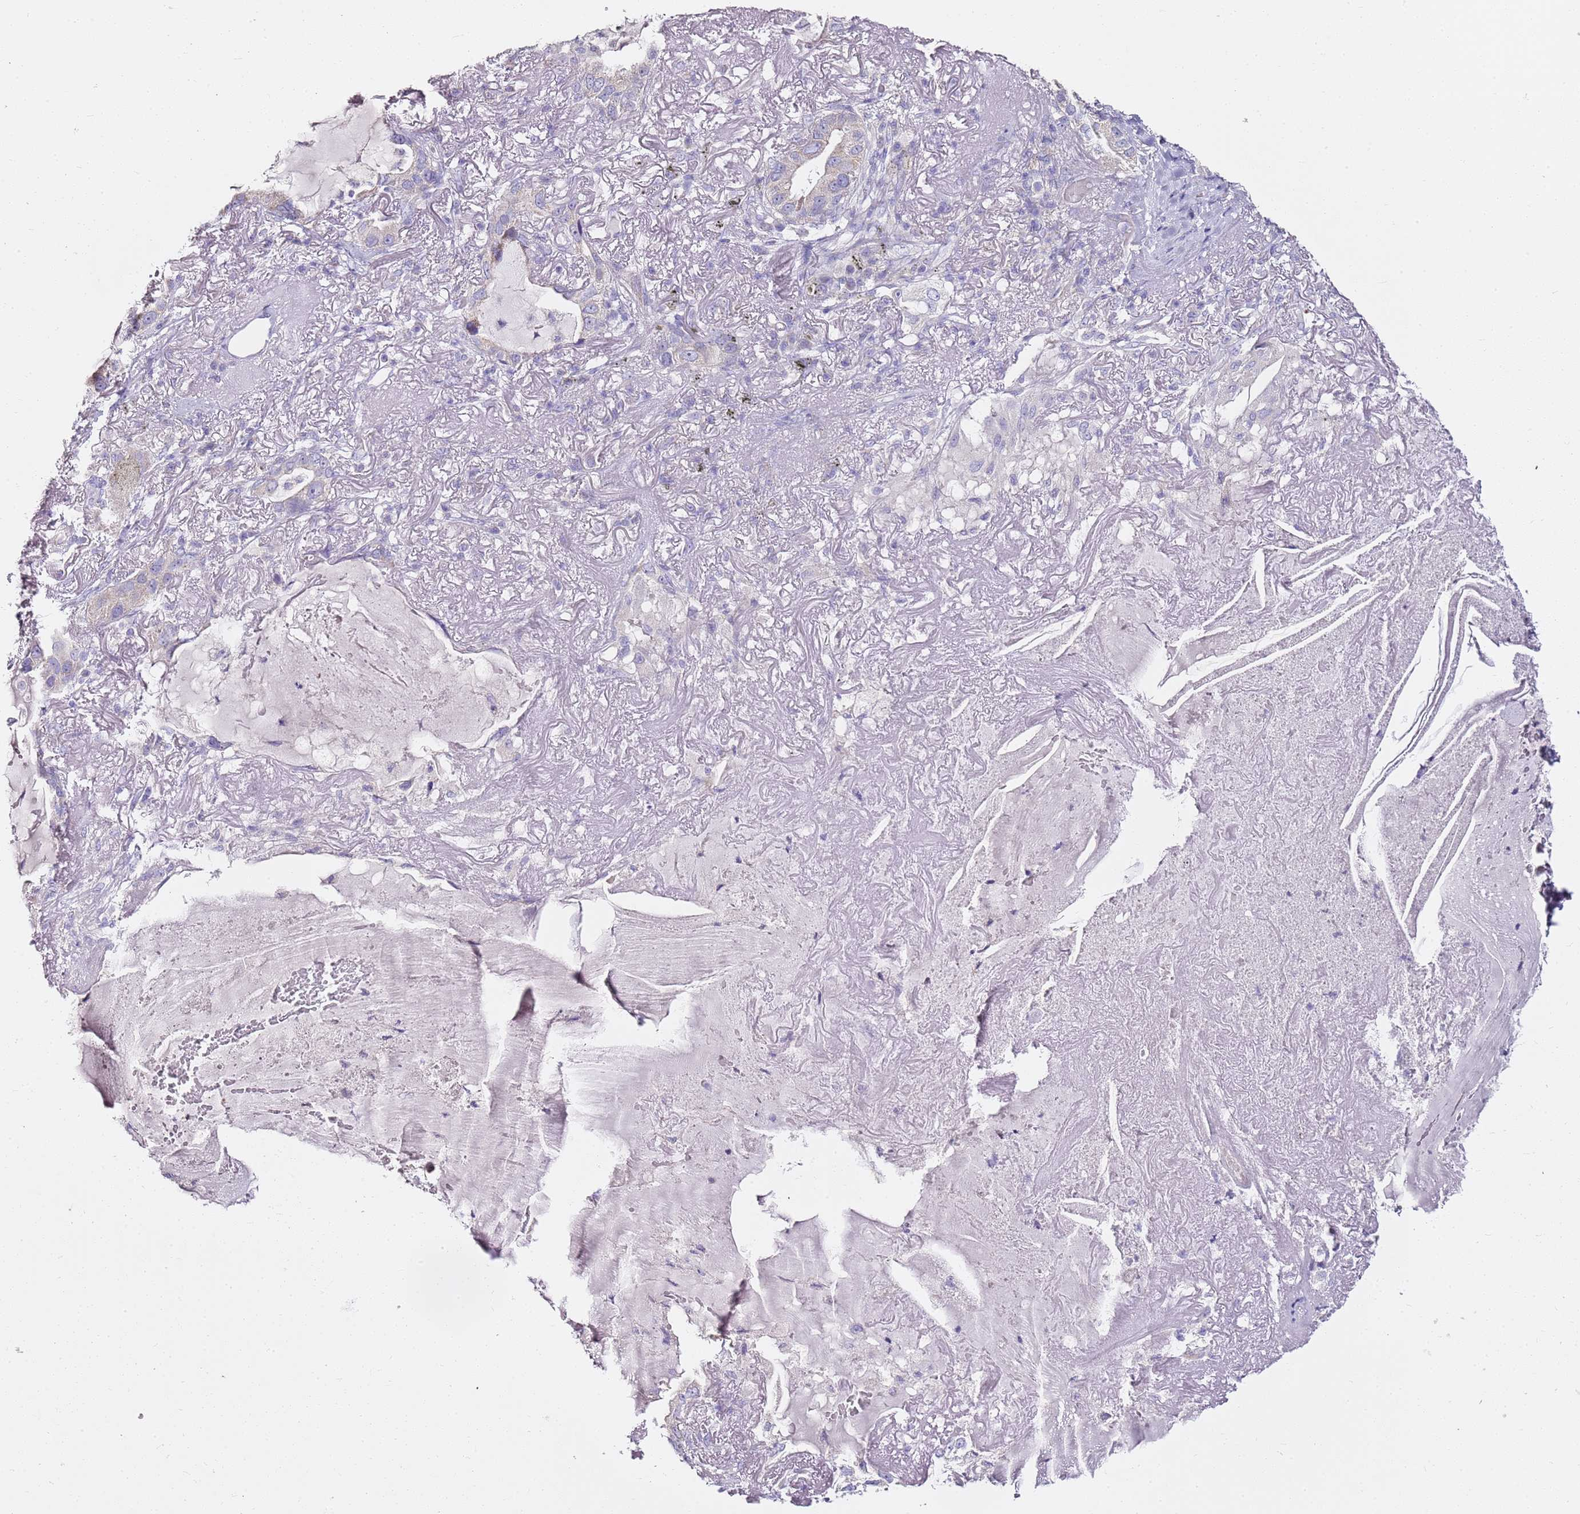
{"staining": {"intensity": "negative", "quantity": "none", "location": "none"}, "tissue": "lung cancer", "cell_type": "Tumor cells", "image_type": "cancer", "snomed": [{"axis": "morphology", "description": "Adenocarcinoma, NOS"}, {"axis": "topography", "description": "Lung"}], "caption": "Photomicrograph shows no protein positivity in tumor cells of lung cancer tissue.", "gene": "MYBPC3", "patient": {"sex": "female", "age": 69}}